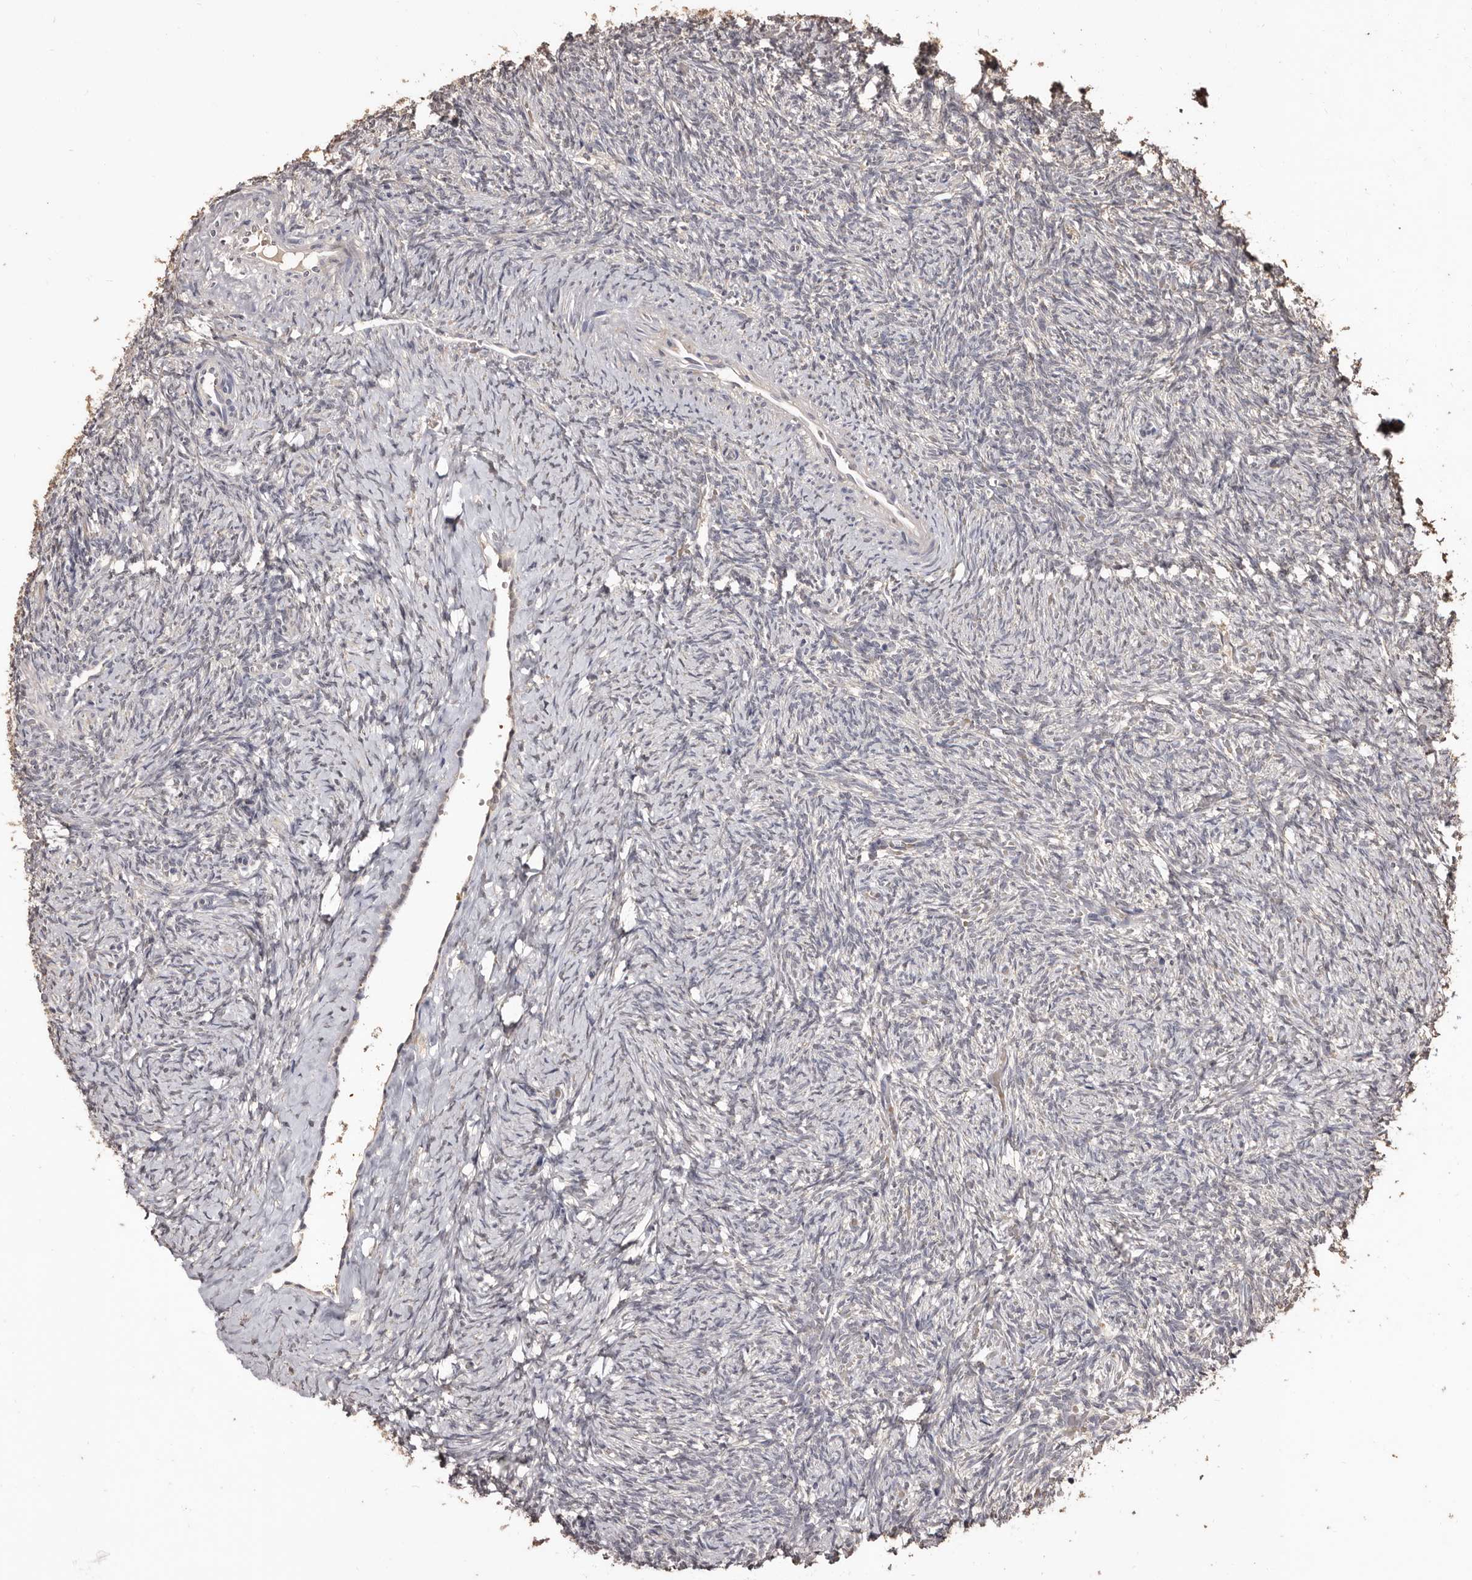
{"staining": {"intensity": "negative", "quantity": "none", "location": "none"}, "tissue": "ovary", "cell_type": "Ovarian stroma cells", "image_type": "normal", "snomed": [{"axis": "morphology", "description": "Normal tissue, NOS"}, {"axis": "topography", "description": "Ovary"}], "caption": "Immunohistochemistry image of unremarkable ovary: human ovary stained with DAB shows no significant protein expression in ovarian stroma cells.", "gene": "INAVA", "patient": {"sex": "female", "age": 41}}